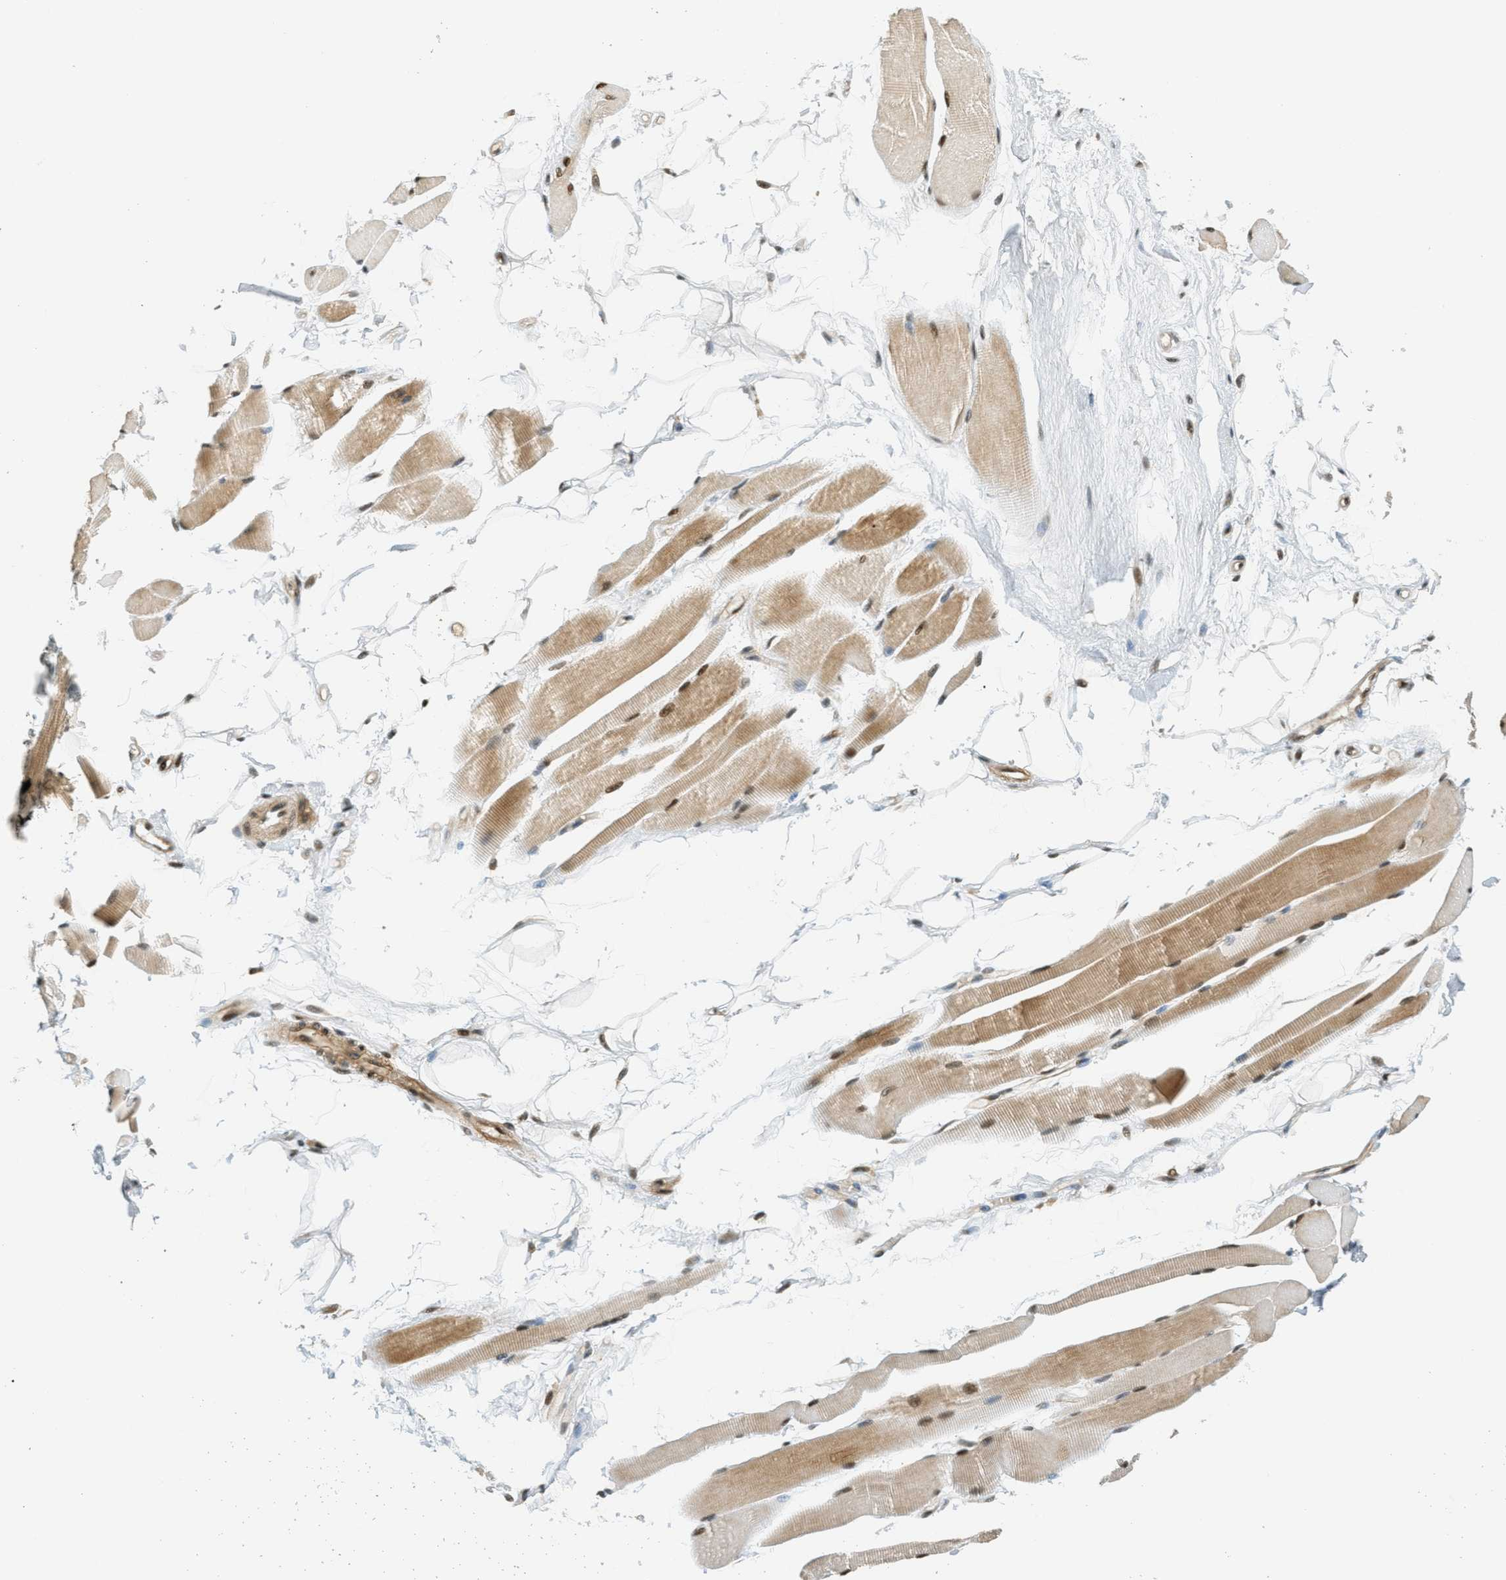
{"staining": {"intensity": "strong", "quantity": ">75%", "location": "cytoplasmic/membranous,nuclear"}, "tissue": "skeletal muscle", "cell_type": "Myocytes", "image_type": "normal", "snomed": [{"axis": "morphology", "description": "Normal tissue, NOS"}, {"axis": "topography", "description": "Skeletal muscle"}, {"axis": "topography", "description": "Peripheral nerve tissue"}], "caption": "Human skeletal muscle stained with a brown dye exhibits strong cytoplasmic/membranous,nuclear positive expression in approximately >75% of myocytes.", "gene": "FOXM1", "patient": {"sex": "female", "age": 84}}